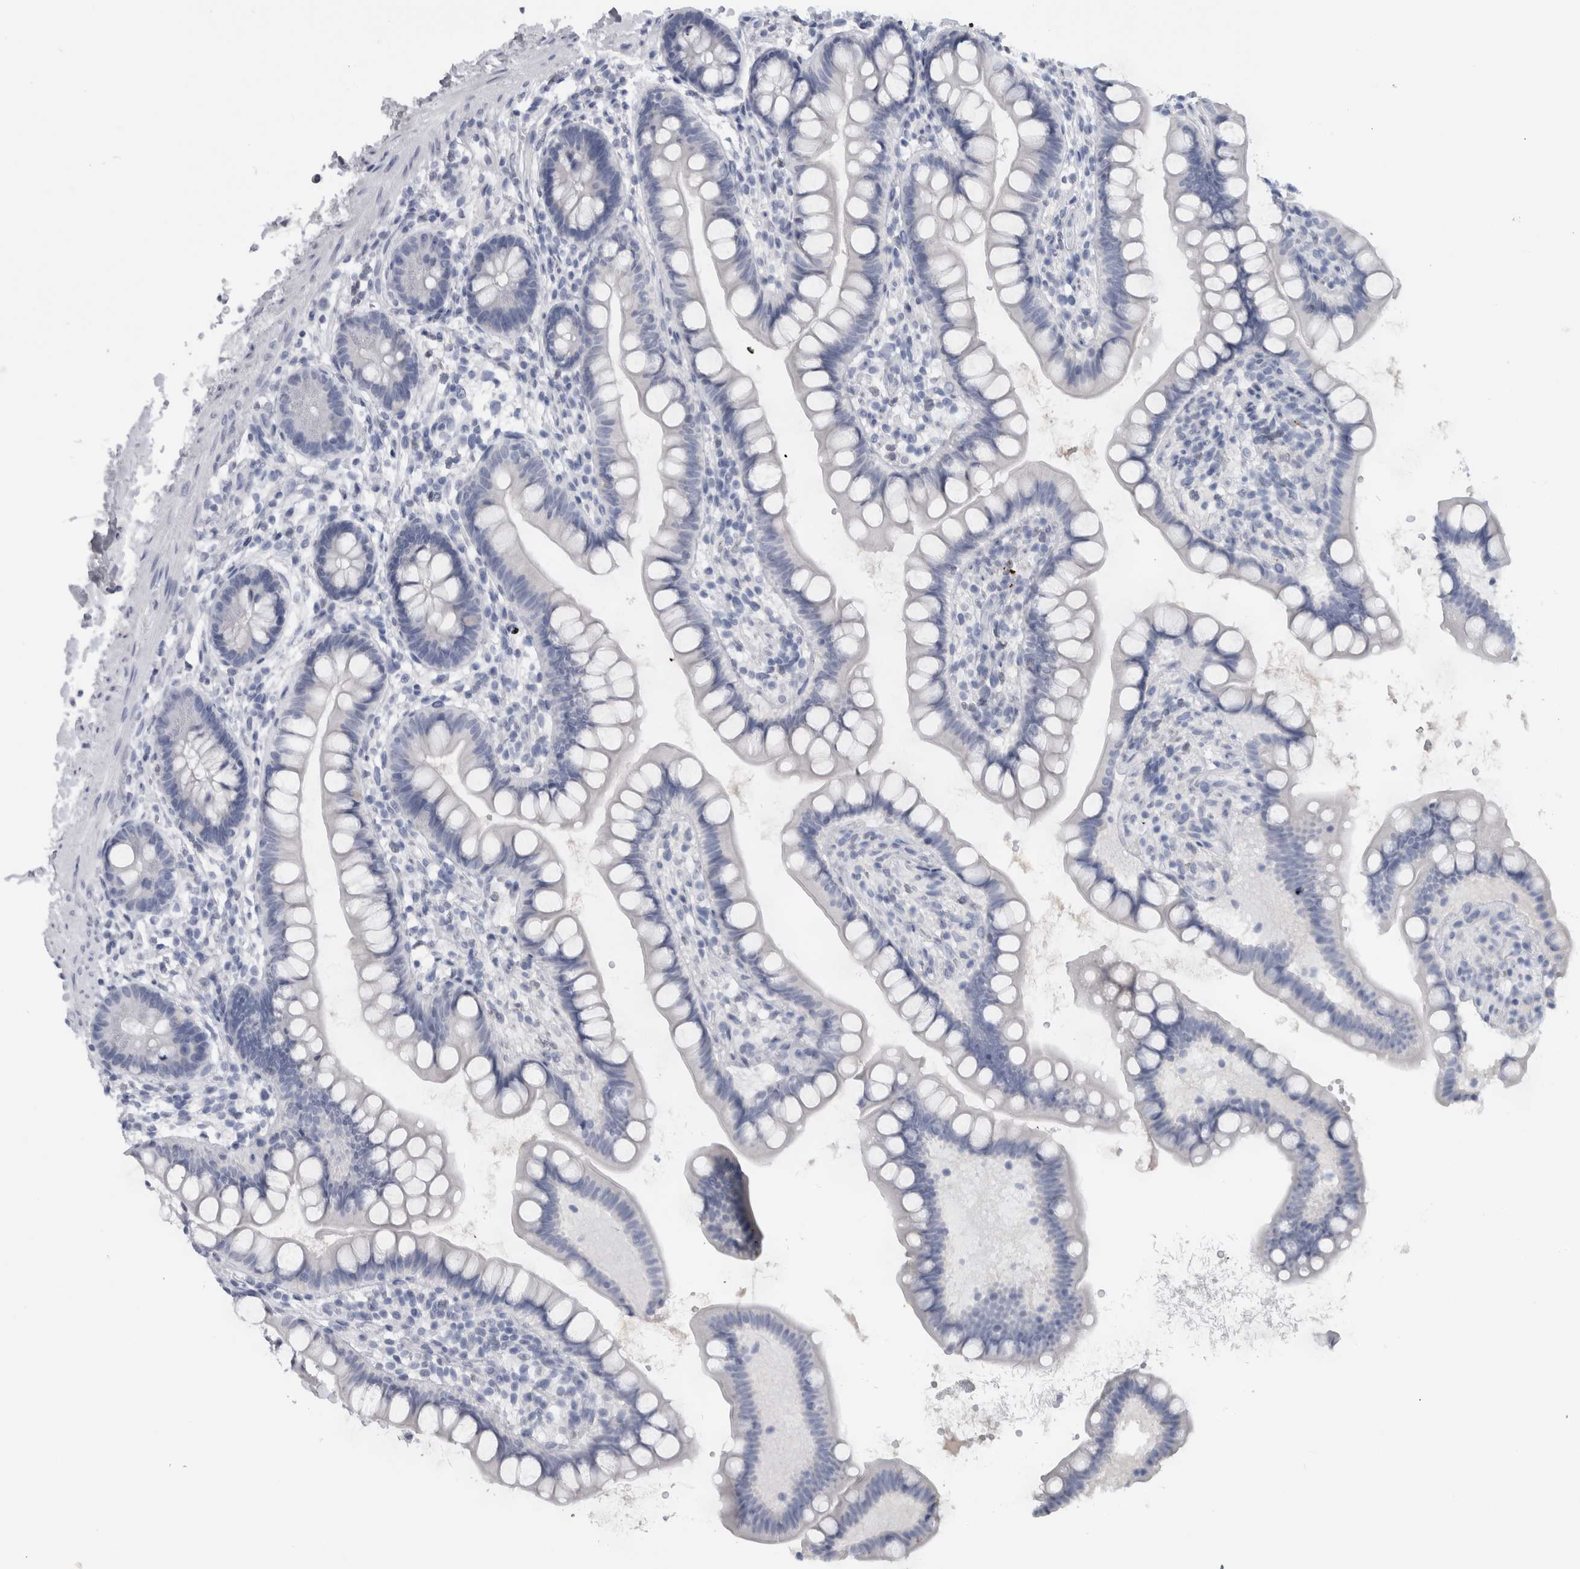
{"staining": {"intensity": "negative", "quantity": "none", "location": "none"}, "tissue": "small intestine", "cell_type": "Glandular cells", "image_type": "normal", "snomed": [{"axis": "morphology", "description": "Normal tissue, NOS"}, {"axis": "topography", "description": "Small intestine"}], "caption": "DAB immunohistochemical staining of benign small intestine displays no significant expression in glandular cells. (DAB (3,3'-diaminobenzidine) IHC visualized using brightfield microscopy, high magnification).", "gene": "ADAM2", "patient": {"sex": "female", "age": 84}}